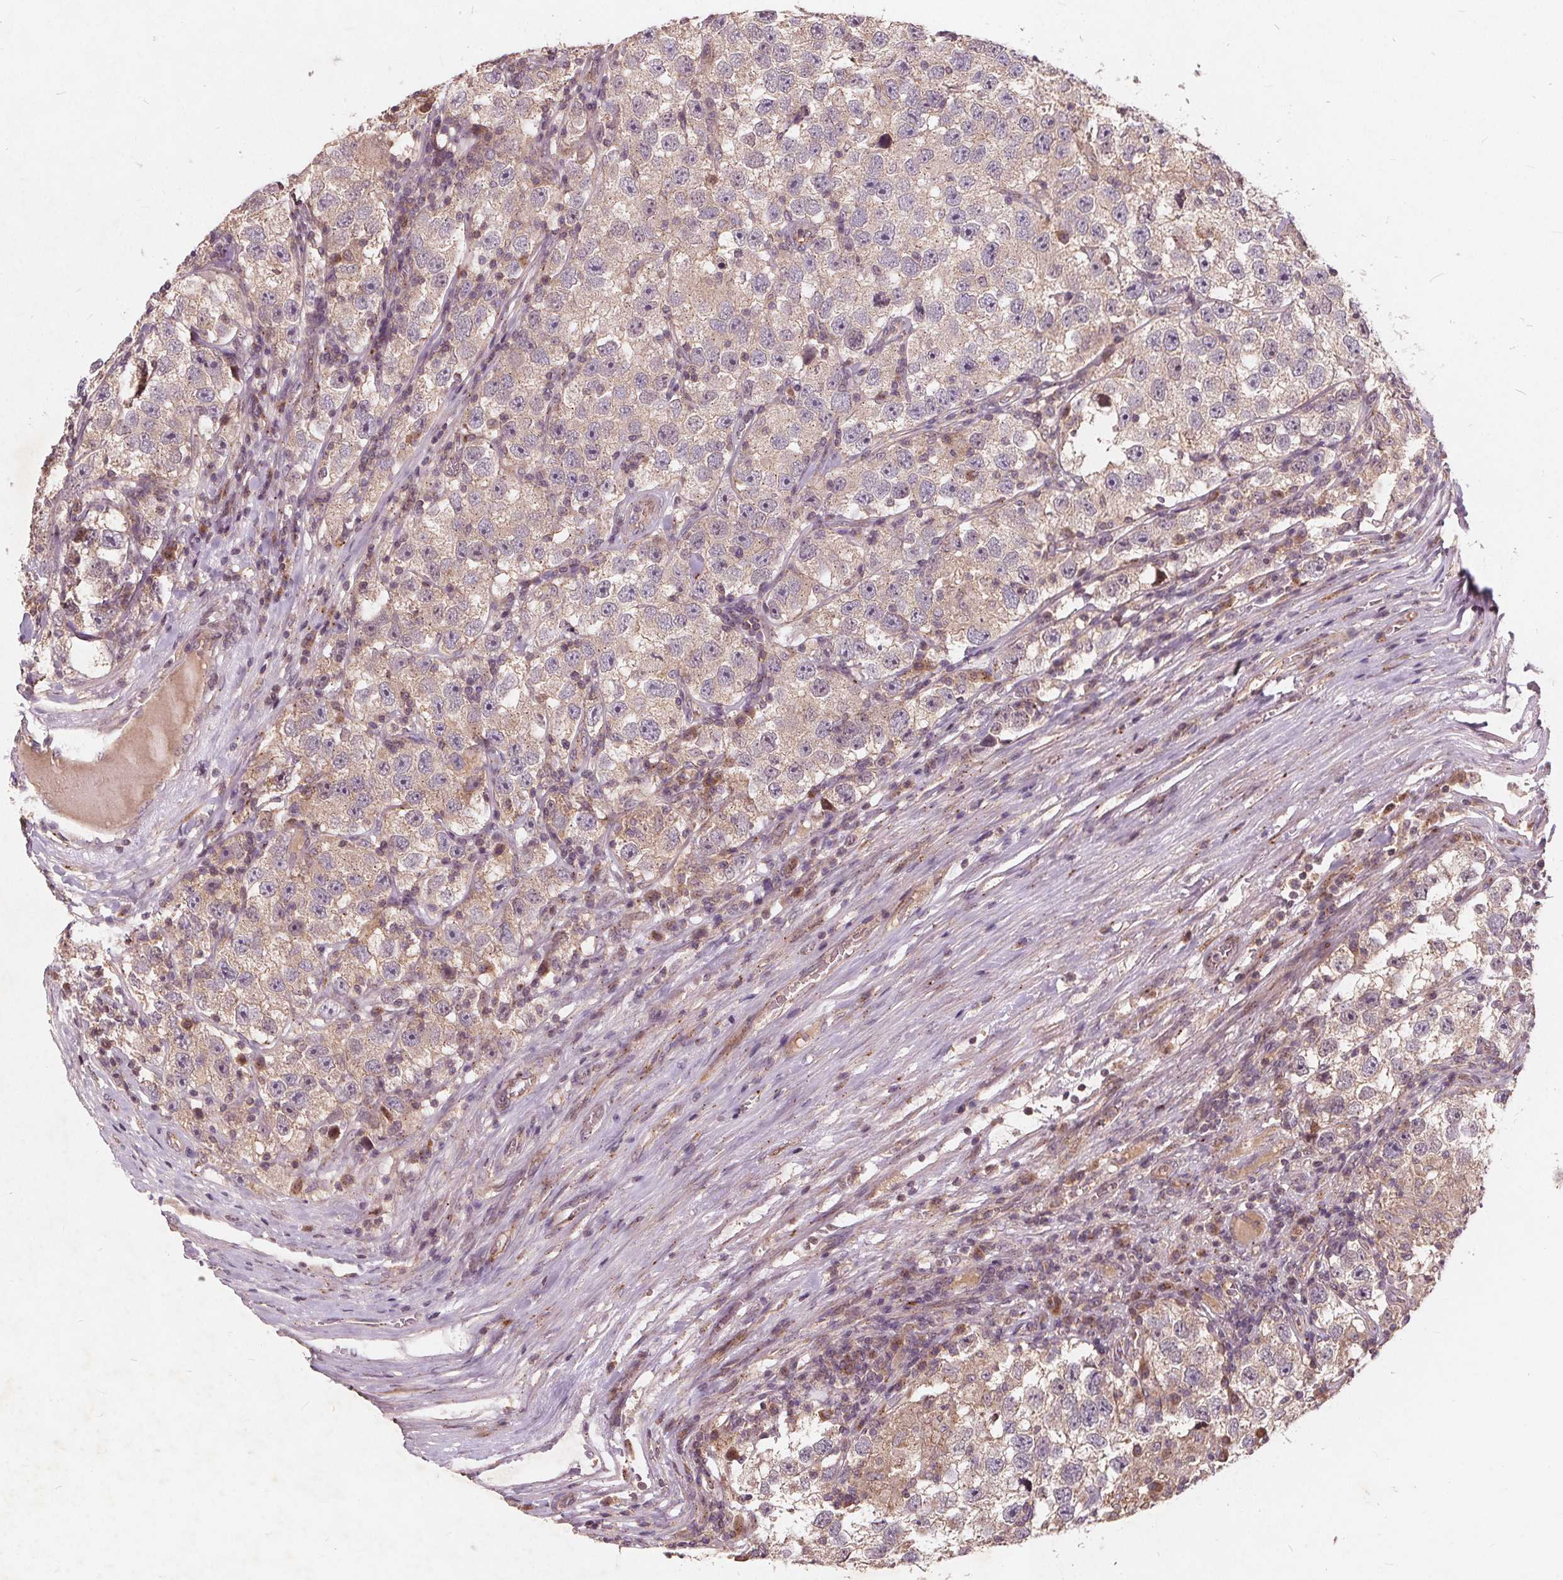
{"staining": {"intensity": "weak", "quantity": "25%-75%", "location": "cytoplasmic/membranous"}, "tissue": "testis cancer", "cell_type": "Tumor cells", "image_type": "cancer", "snomed": [{"axis": "morphology", "description": "Seminoma, NOS"}, {"axis": "topography", "description": "Testis"}], "caption": "Protein analysis of testis seminoma tissue shows weak cytoplasmic/membranous expression in about 25%-75% of tumor cells.", "gene": "CSNK1G2", "patient": {"sex": "male", "age": 26}}